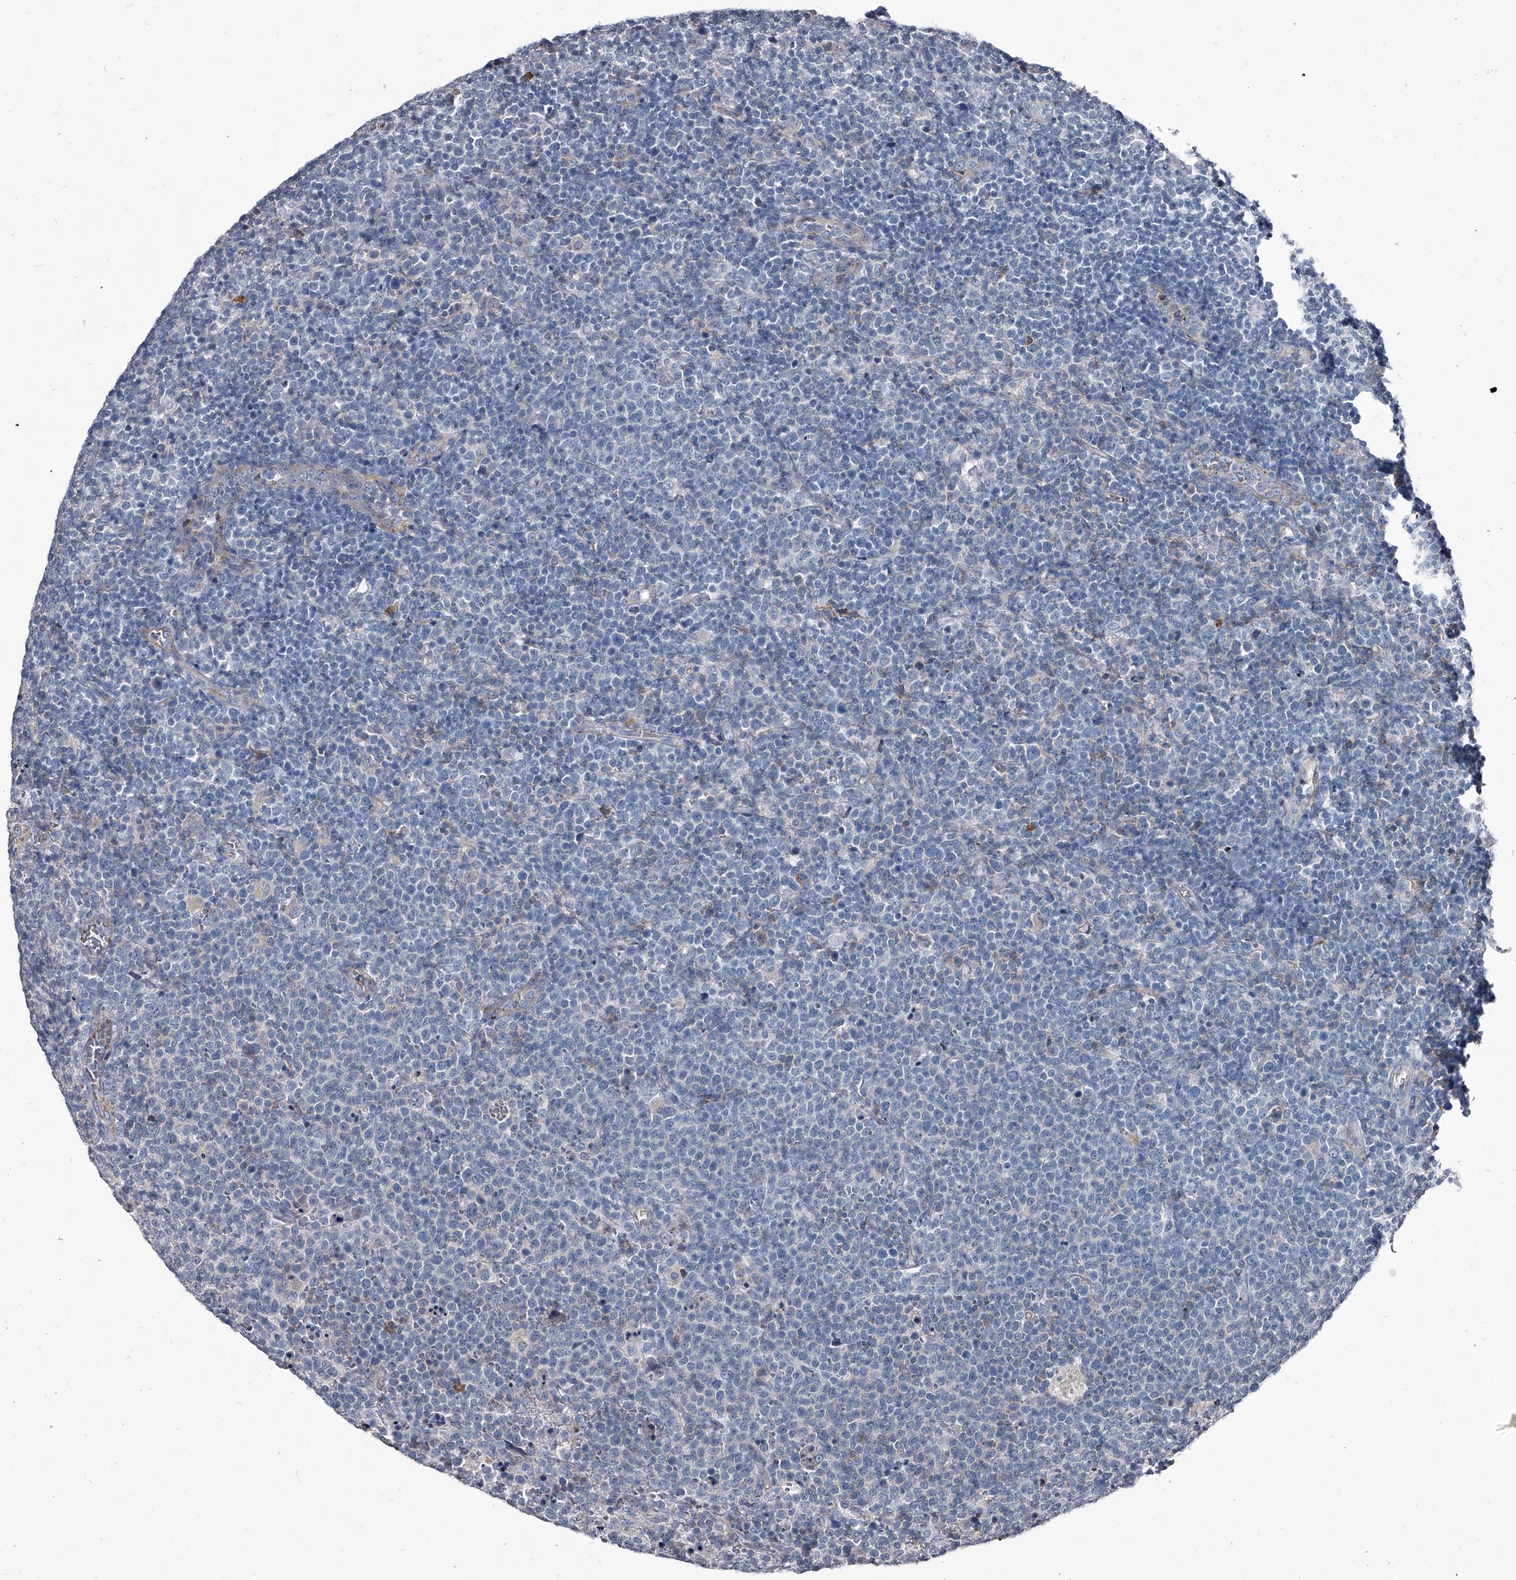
{"staining": {"intensity": "negative", "quantity": "none", "location": "none"}, "tissue": "lymphoma", "cell_type": "Tumor cells", "image_type": "cancer", "snomed": [{"axis": "morphology", "description": "Malignant lymphoma, non-Hodgkin's type, High grade"}, {"axis": "topography", "description": "Lymph node"}], "caption": "Tumor cells show no significant expression in lymphoma.", "gene": "PGLYRP3", "patient": {"sex": "male", "age": 61}}